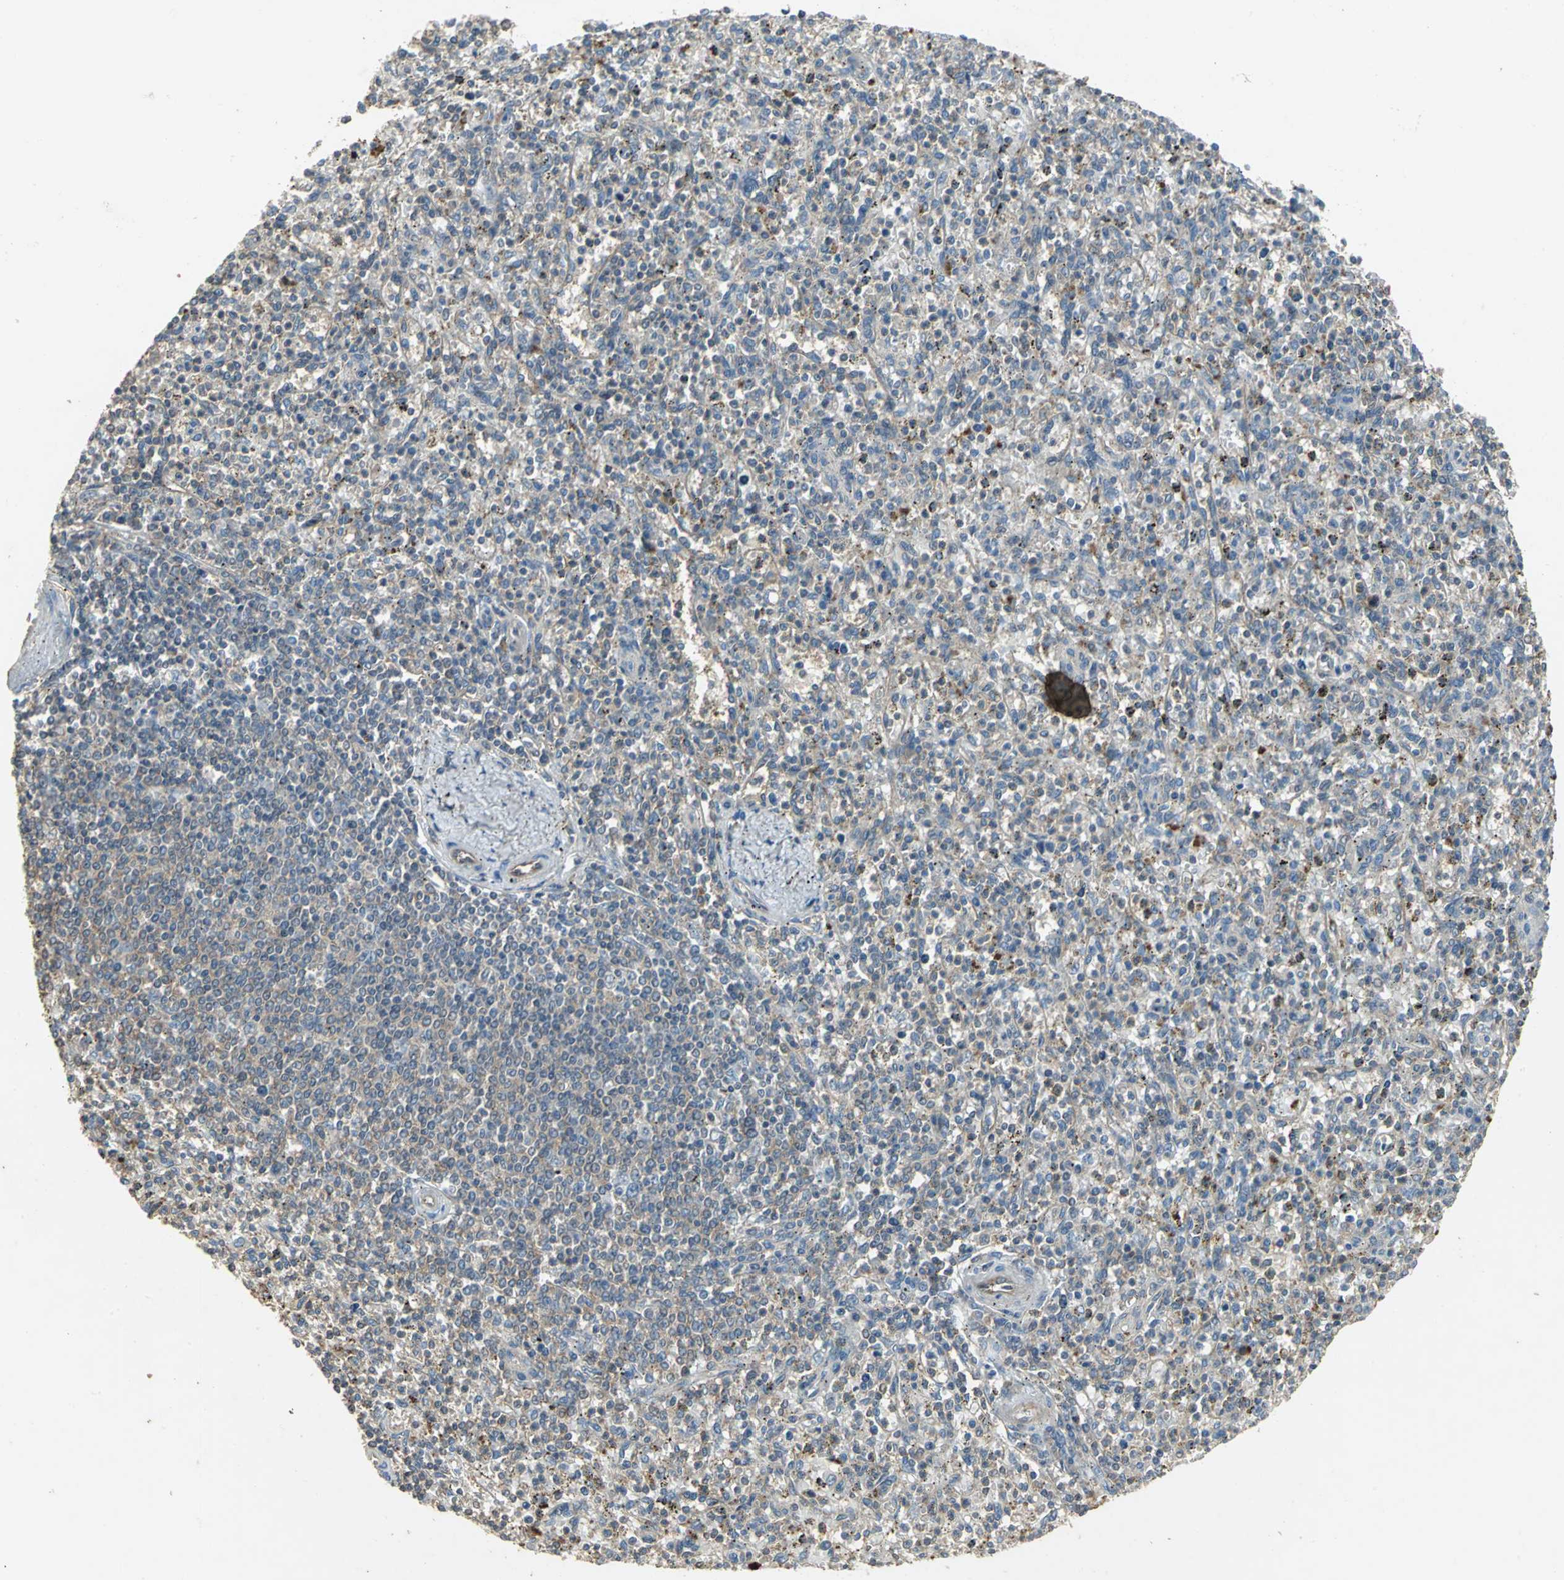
{"staining": {"intensity": "weak", "quantity": ">75%", "location": "cytoplasmic/membranous"}, "tissue": "spleen", "cell_type": "Cells in red pulp", "image_type": "normal", "snomed": [{"axis": "morphology", "description": "Normal tissue, NOS"}, {"axis": "topography", "description": "Spleen"}], "caption": "DAB (3,3'-diaminobenzidine) immunohistochemical staining of normal human spleen displays weak cytoplasmic/membranous protein positivity in approximately >75% of cells in red pulp.", "gene": "MET", "patient": {"sex": "male", "age": 72}}